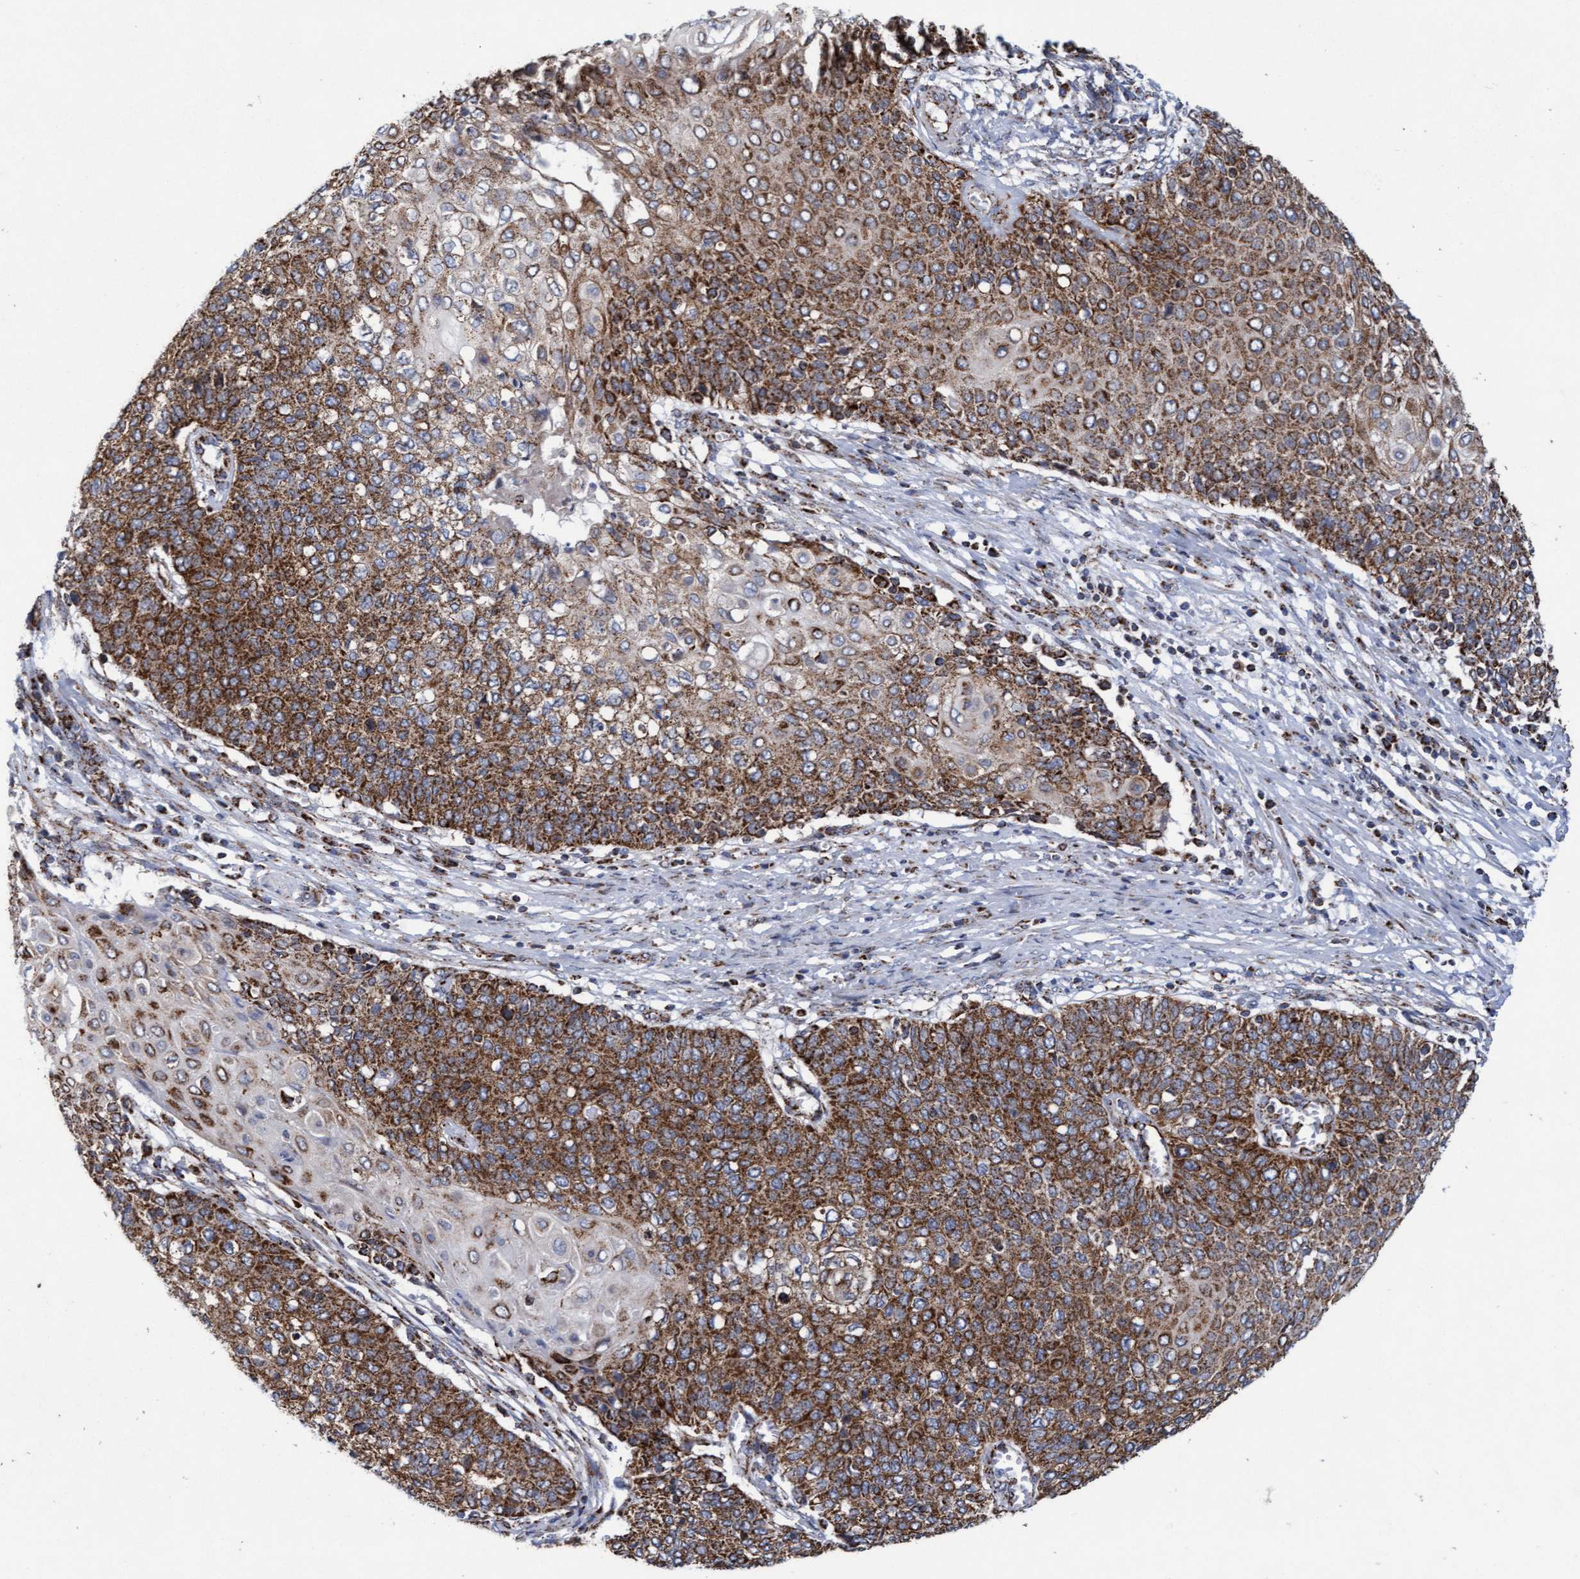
{"staining": {"intensity": "strong", "quantity": ">75%", "location": "cytoplasmic/membranous"}, "tissue": "cervical cancer", "cell_type": "Tumor cells", "image_type": "cancer", "snomed": [{"axis": "morphology", "description": "Squamous cell carcinoma, NOS"}, {"axis": "topography", "description": "Cervix"}], "caption": "Strong cytoplasmic/membranous staining is appreciated in about >75% of tumor cells in cervical cancer (squamous cell carcinoma). Using DAB (brown) and hematoxylin (blue) stains, captured at high magnification using brightfield microscopy.", "gene": "MRPL38", "patient": {"sex": "female", "age": 39}}